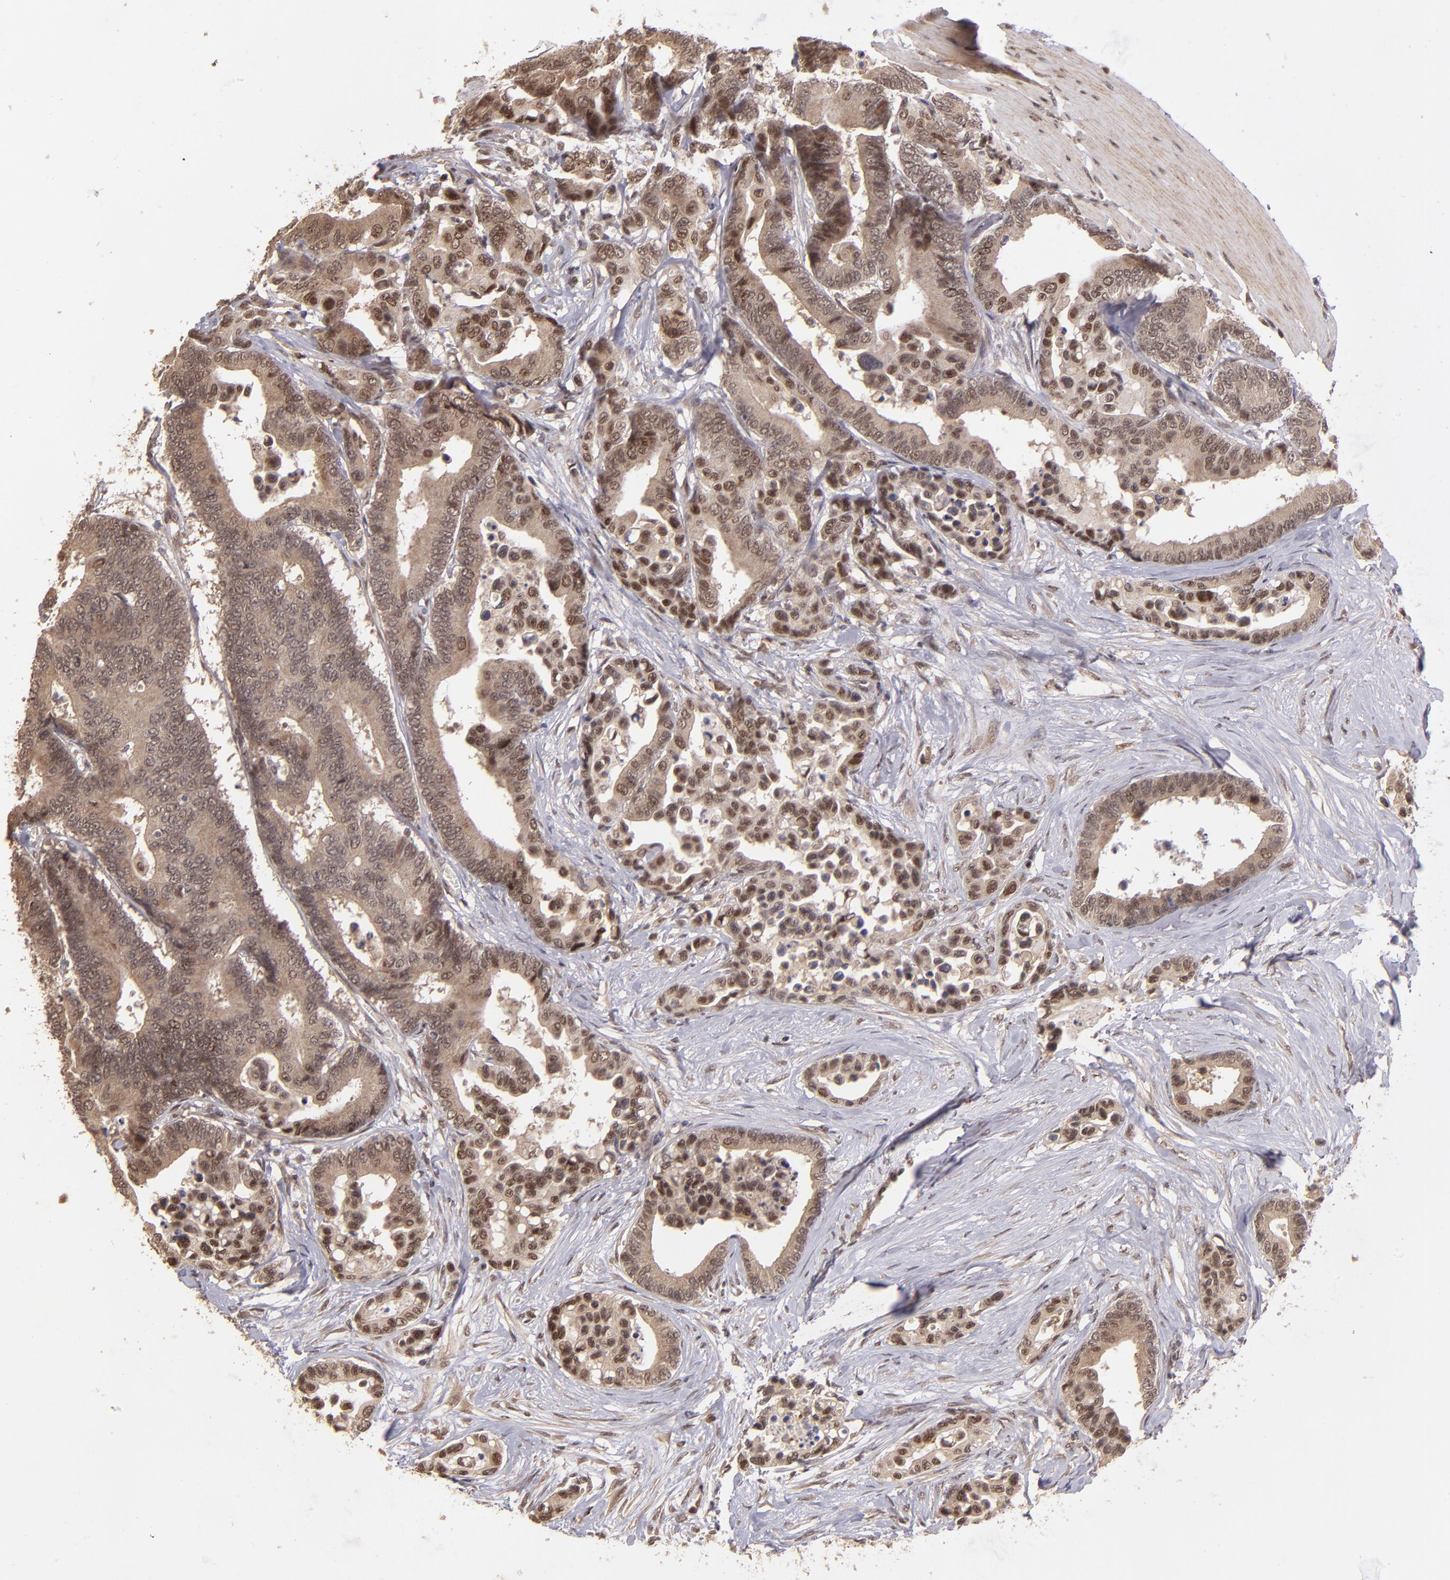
{"staining": {"intensity": "moderate", "quantity": "25%-75%", "location": "cytoplasmic/membranous,nuclear"}, "tissue": "colorectal cancer", "cell_type": "Tumor cells", "image_type": "cancer", "snomed": [{"axis": "morphology", "description": "Adenocarcinoma, NOS"}, {"axis": "topography", "description": "Colon"}], "caption": "The immunohistochemical stain shows moderate cytoplasmic/membranous and nuclear positivity in tumor cells of colorectal cancer (adenocarcinoma) tissue. The protein is stained brown, and the nuclei are stained in blue (DAB (3,3'-diaminobenzidine) IHC with brightfield microscopy, high magnification).", "gene": "ABHD12B", "patient": {"sex": "male", "age": 82}}